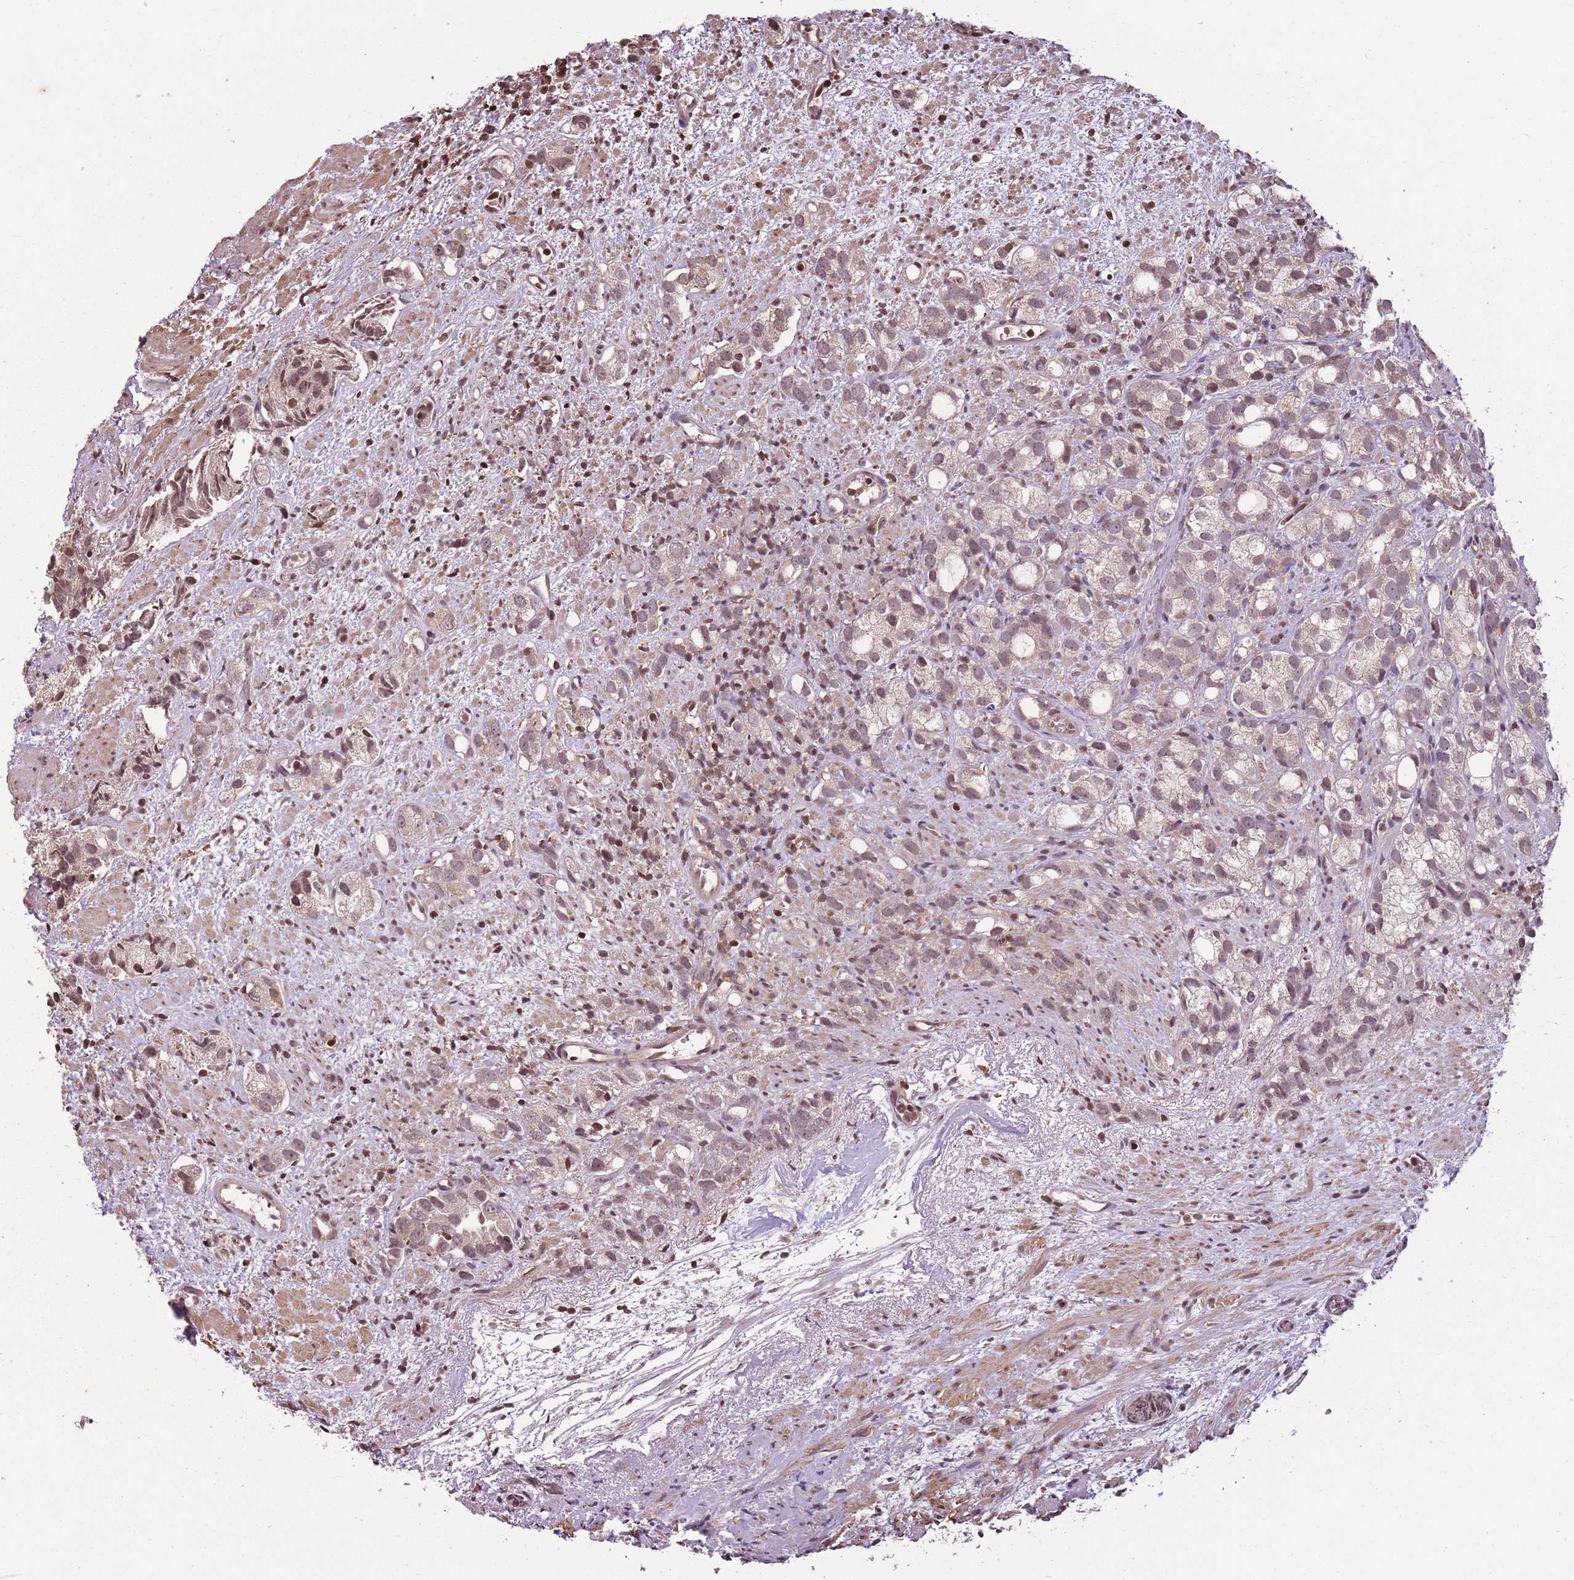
{"staining": {"intensity": "weak", "quantity": "25%-75%", "location": "cytoplasmic/membranous"}, "tissue": "prostate cancer", "cell_type": "Tumor cells", "image_type": "cancer", "snomed": [{"axis": "morphology", "description": "Adenocarcinoma, High grade"}, {"axis": "topography", "description": "Prostate"}], "caption": "Brown immunohistochemical staining in prostate cancer displays weak cytoplasmic/membranous staining in about 25%-75% of tumor cells.", "gene": "CAPN9", "patient": {"sex": "male", "age": 82}}